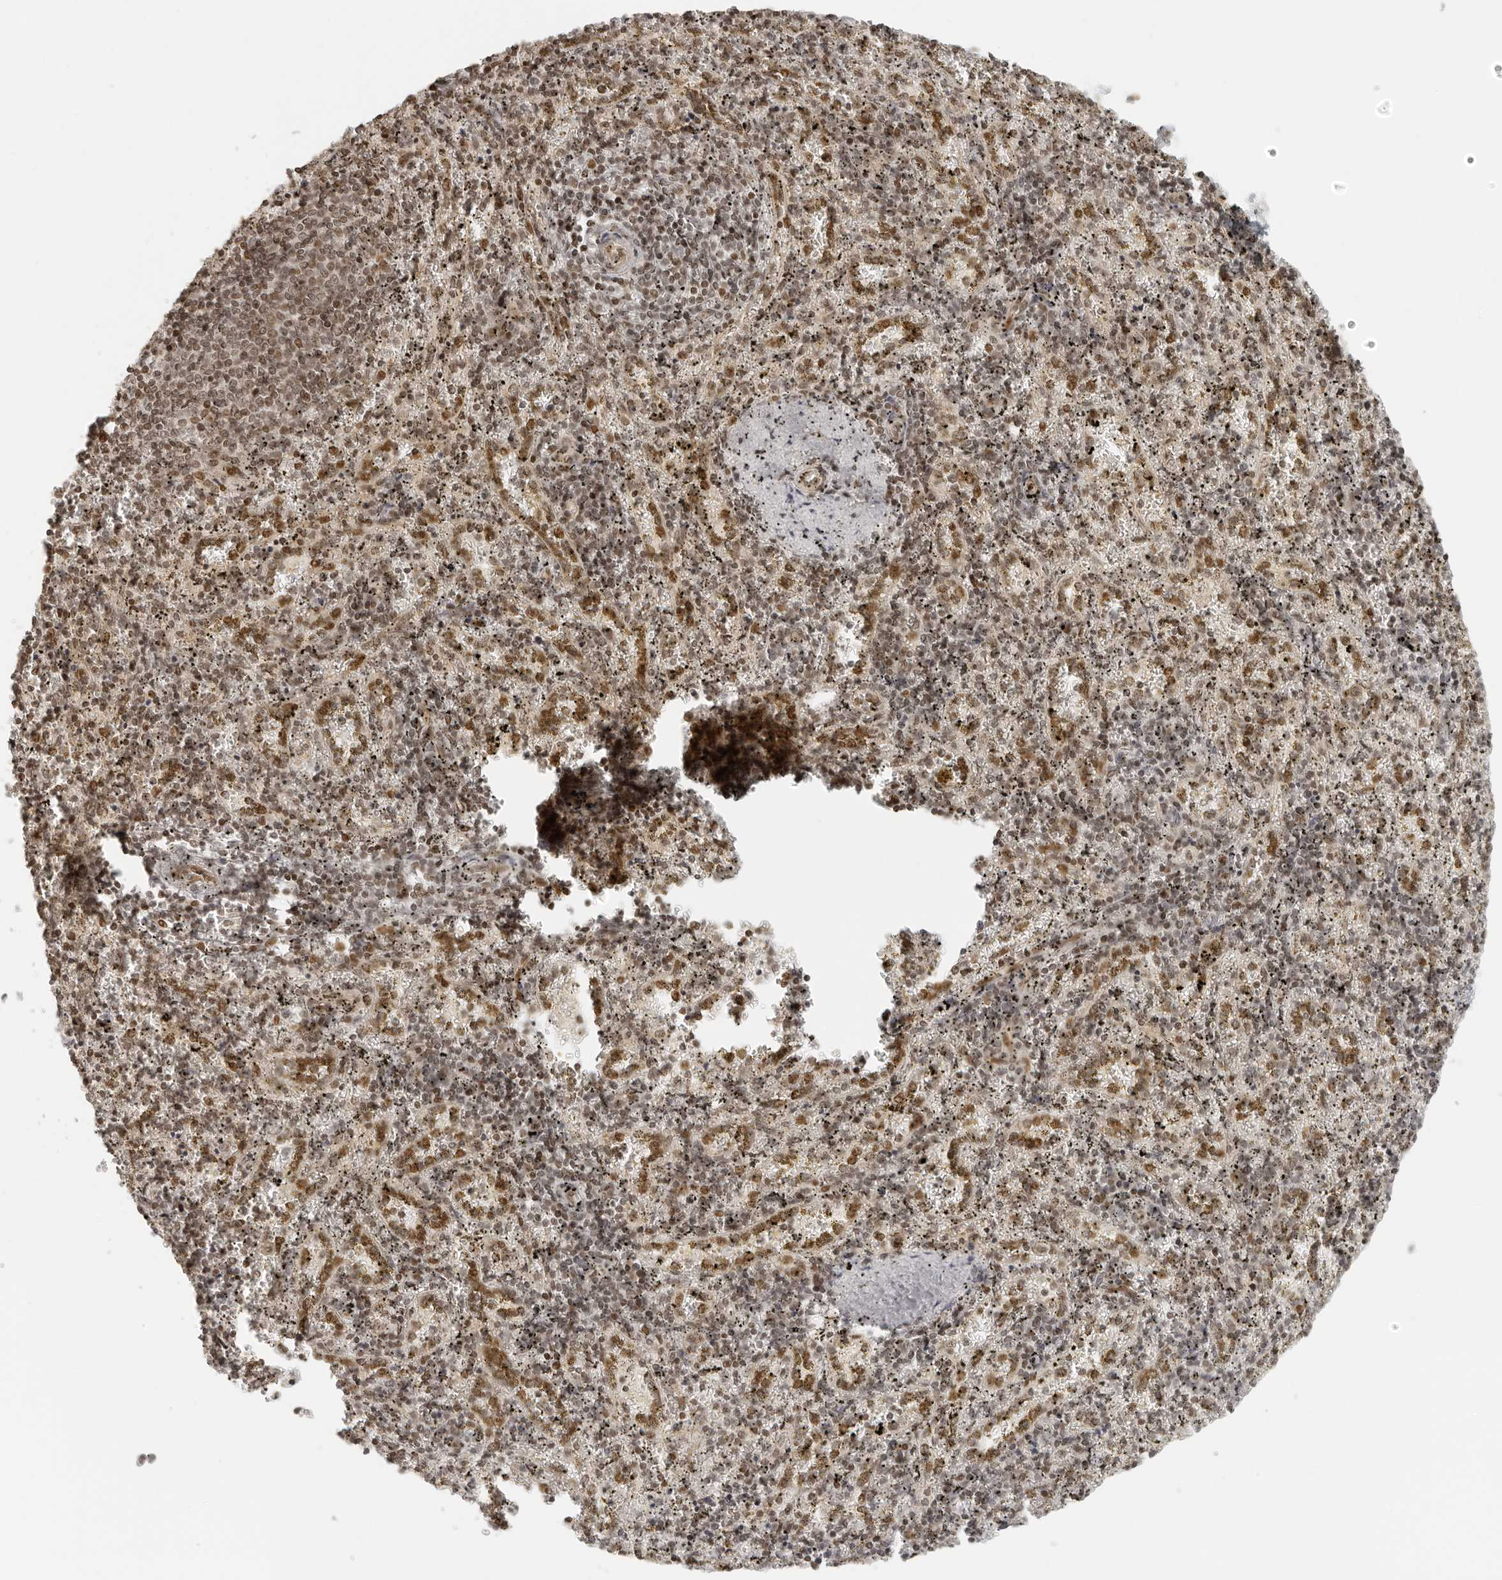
{"staining": {"intensity": "moderate", "quantity": "<25%", "location": "nuclear"}, "tissue": "spleen", "cell_type": "Cells in red pulp", "image_type": "normal", "snomed": [{"axis": "morphology", "description": "Normal tissue, NOS"}, {"axis": "topography", "description": "Spleen"}], "caption": "This is a histology image of immunohistochemistry staining of unremarkable spleen, which shows moderate positivity in the nuclear of cells in red pulp.", "gene": "ZNF407", "patient": {"sex": "male", "age": 11}}